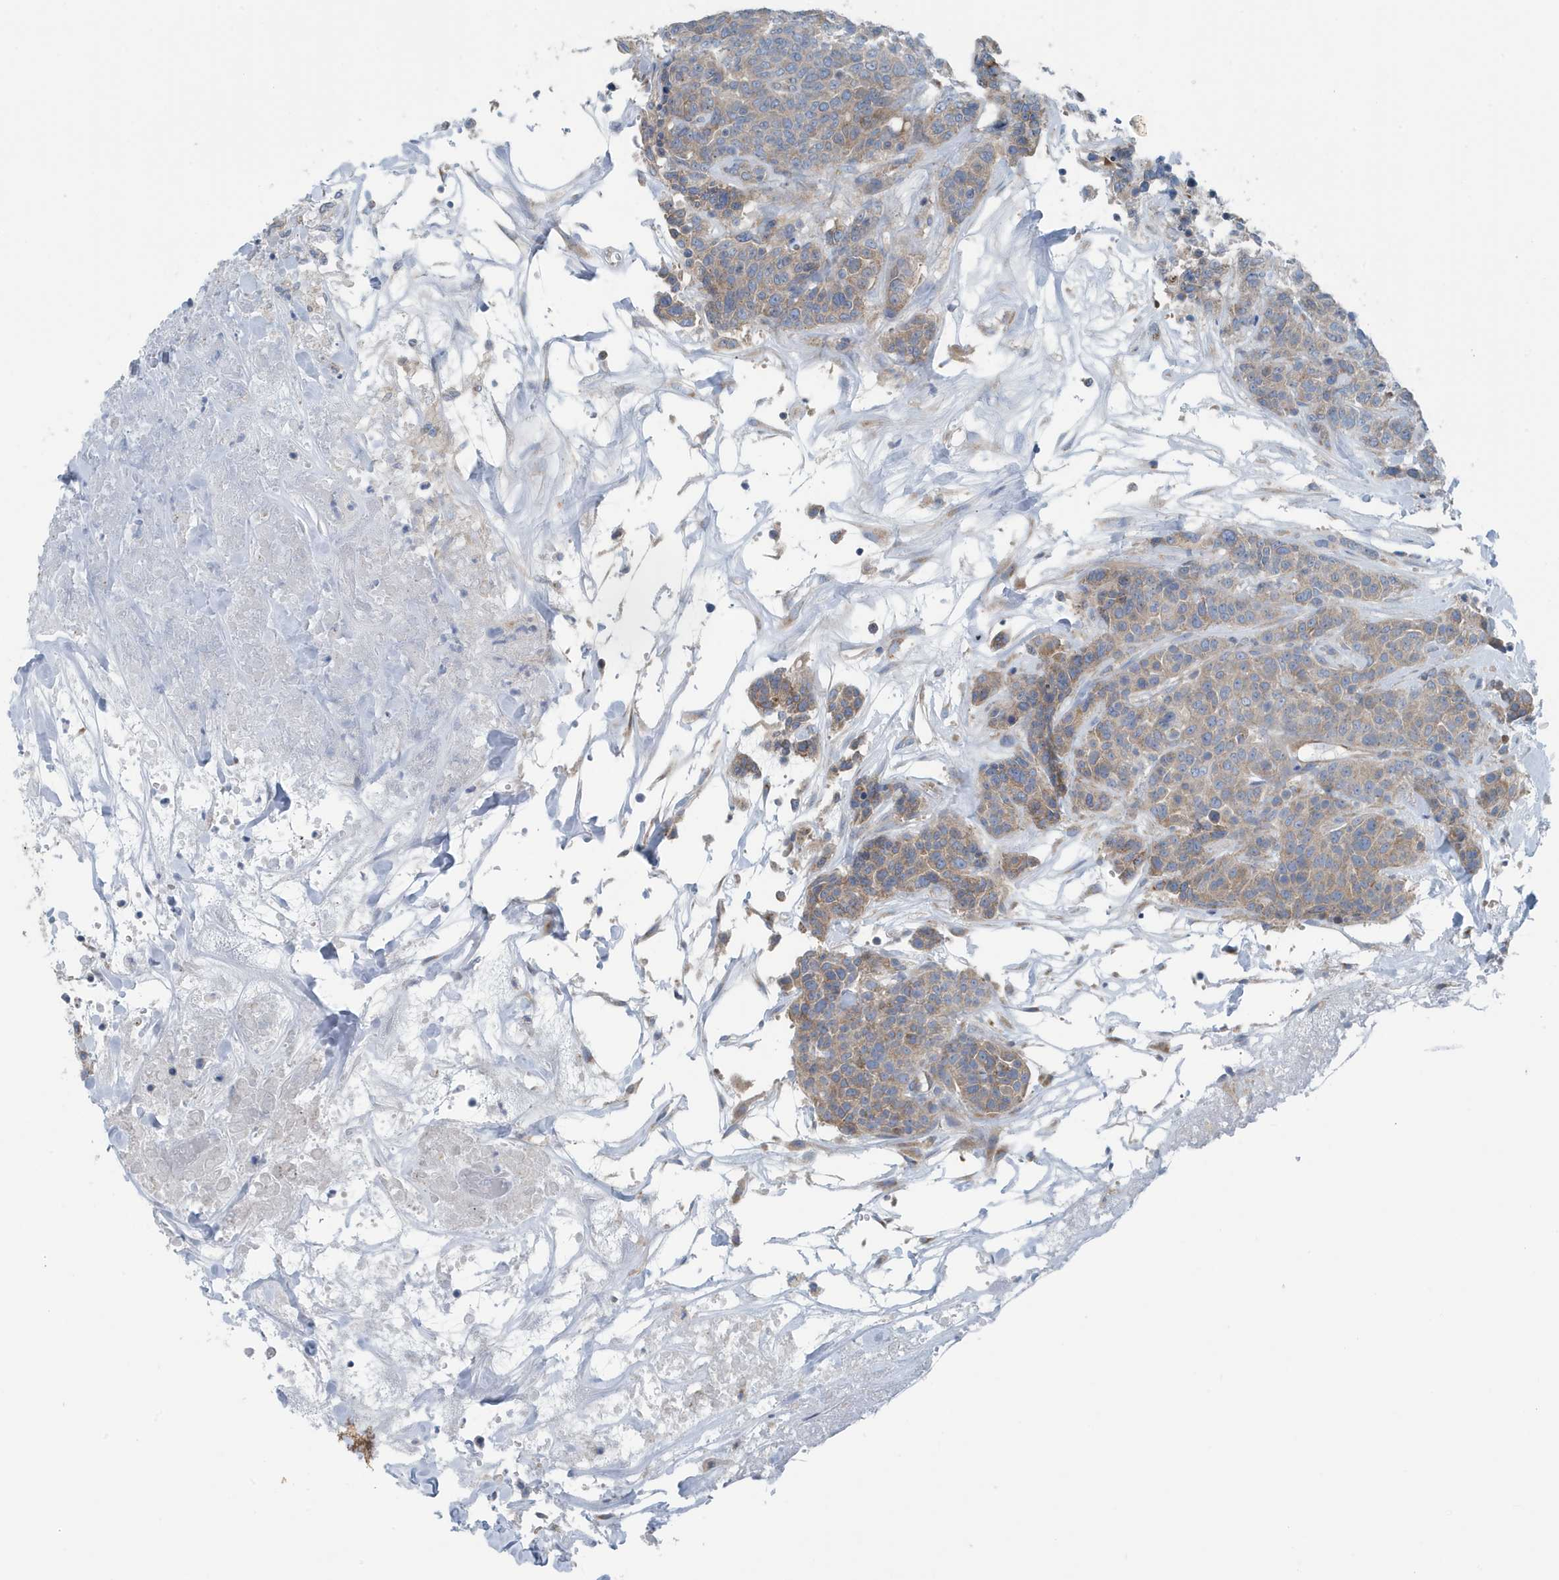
{"staining": {"intensity": "moderate", "quantity": "25%-75%", "location": "cytoplasmic/membranous"}, "tissue": "breast cancer", "cell_type": "Tumor cells", "image_type": "cancer", "snomed": [{"axis": "morphology", "description": "Duct carcinoma"}, {"axis": "topography", "description": "Breast"}], "caption": "Protein staining of intraductal carcinoma (breast) tissue demonstrates moderate cytoplasmic/membranous staining in about 25%-75% of tumor cells.", "gene": "PPM1M", "patient": {"sex": "female", "age": 37}}